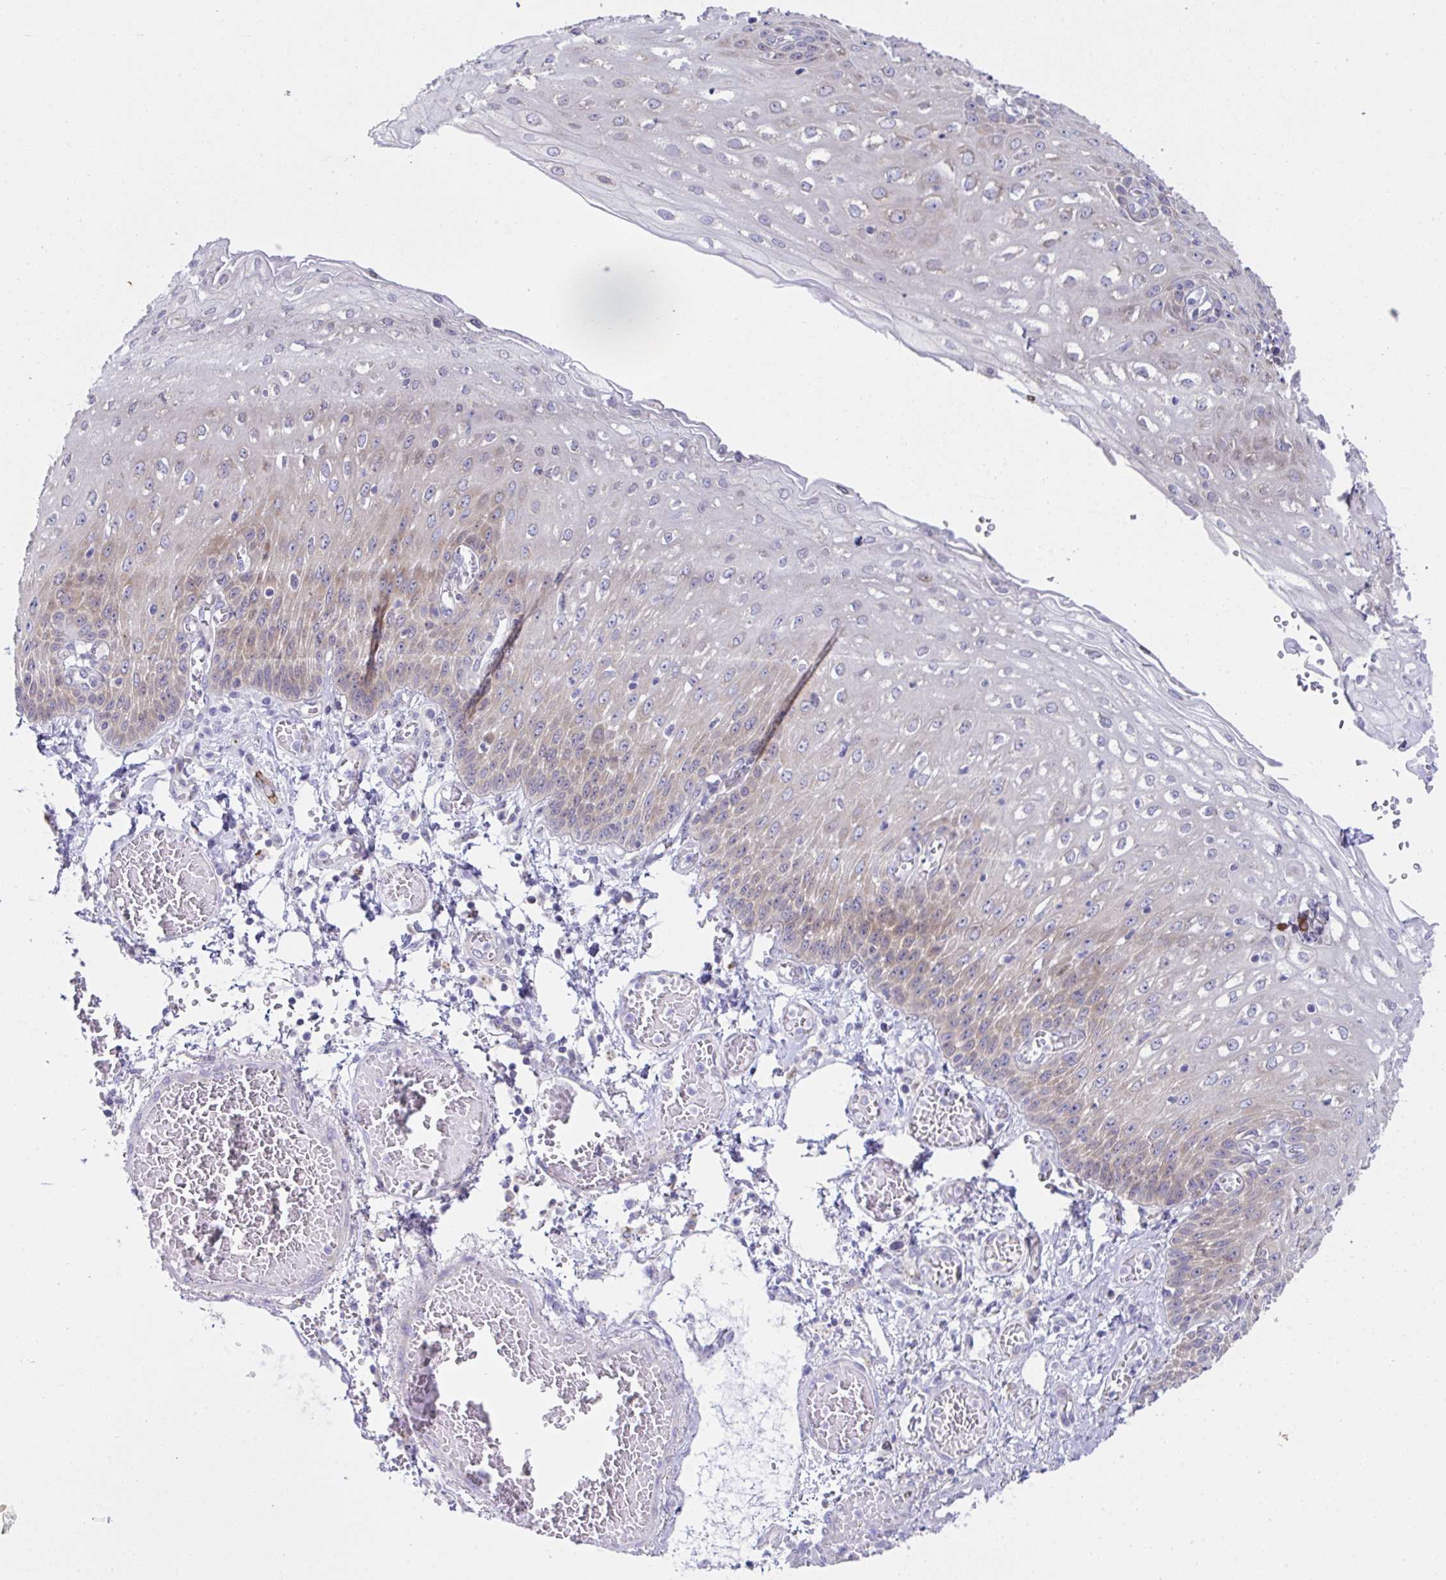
{"staining": {"intensity": "strong", "quantity": "25%-75%", "location": "cytoplasmic/membranous"}, "tissue": "esophagus", "cell_type": "Squamous epithelial cells", "image_type": "normal", "snomed": [{"axis": "morphology", "description": "Normal tissue, NOS"}, {"axis": "morphology", "description": "Adenocarcinoma, NOS"}, {"axis": "topography", "description": "Esophagus"}], "caption": "A brown stain labels strong cytoplasmic/membranous expression of a protein in squamous epithelial cells of benign human esophagus. The staining is performed using DAB (3,3'-diaminobenzidine) brown chromogen to label protein expression. The nuclei are counter-stained blue using hematoxylin.", "gene": "FAU", "patient": {"sex": "male", "age": 81}}